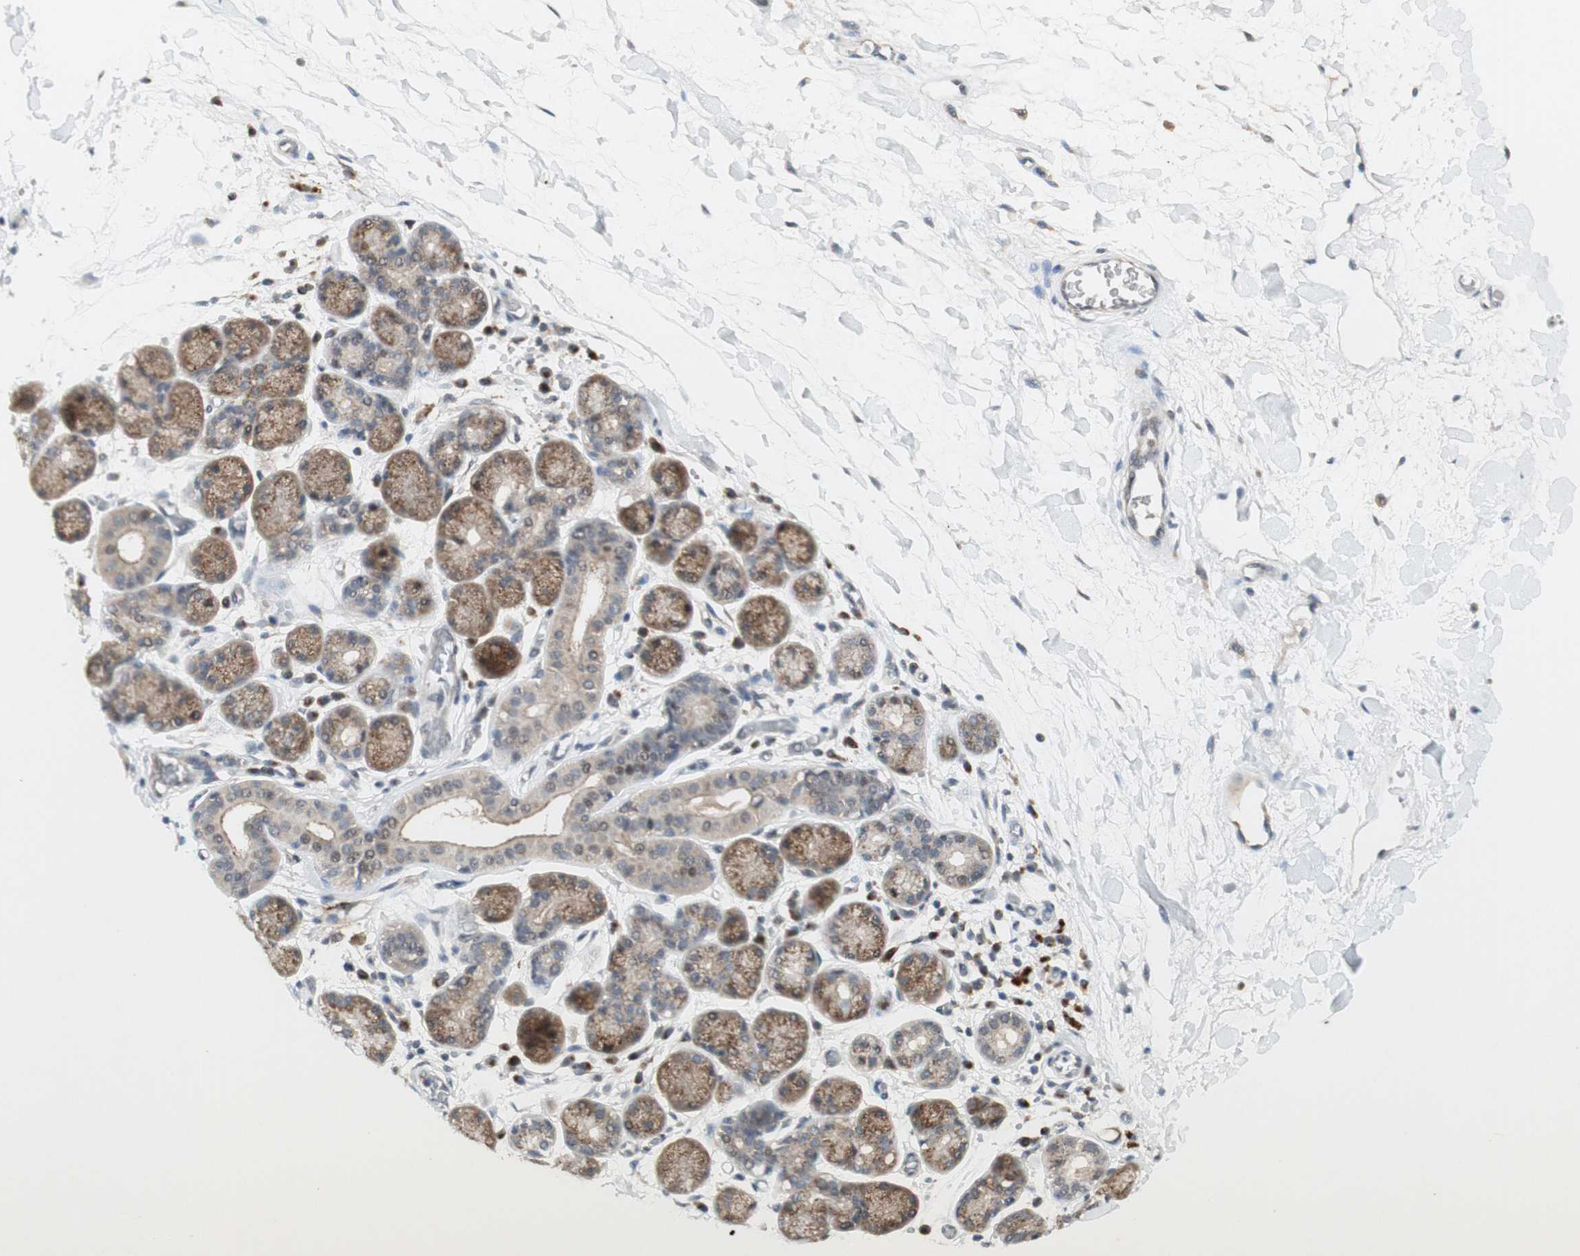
{"staining": {"intensity": "moderate", "quantity": ">75%", "location": "cytoplasmic/membranous,nuclear"}, "tissue": "salivary gland", "cell_type": "Glandular cells", "image_type": "normal", "snomed": [{"axis": "morphology", "description": "Normal tissue, NOS"}, {"axis": "topography", "description": "Salivary gland"}], "caption": "IHC staining of benign salivary gland, which displays medium levels of moderate cytoplasmic/membranous,nuclear positivity in about >75% of glandular cells indicating moderate cytoplasmic/membranous,nuclear protein positivity. The staining was performed using DAB (3,3'-diaminobenzidine) (brown) for protein detection and nuclei were counterstained in hematoxylin (blue).", "gene": "CYLD", "patient": {"sex": "female", "age": 24}}